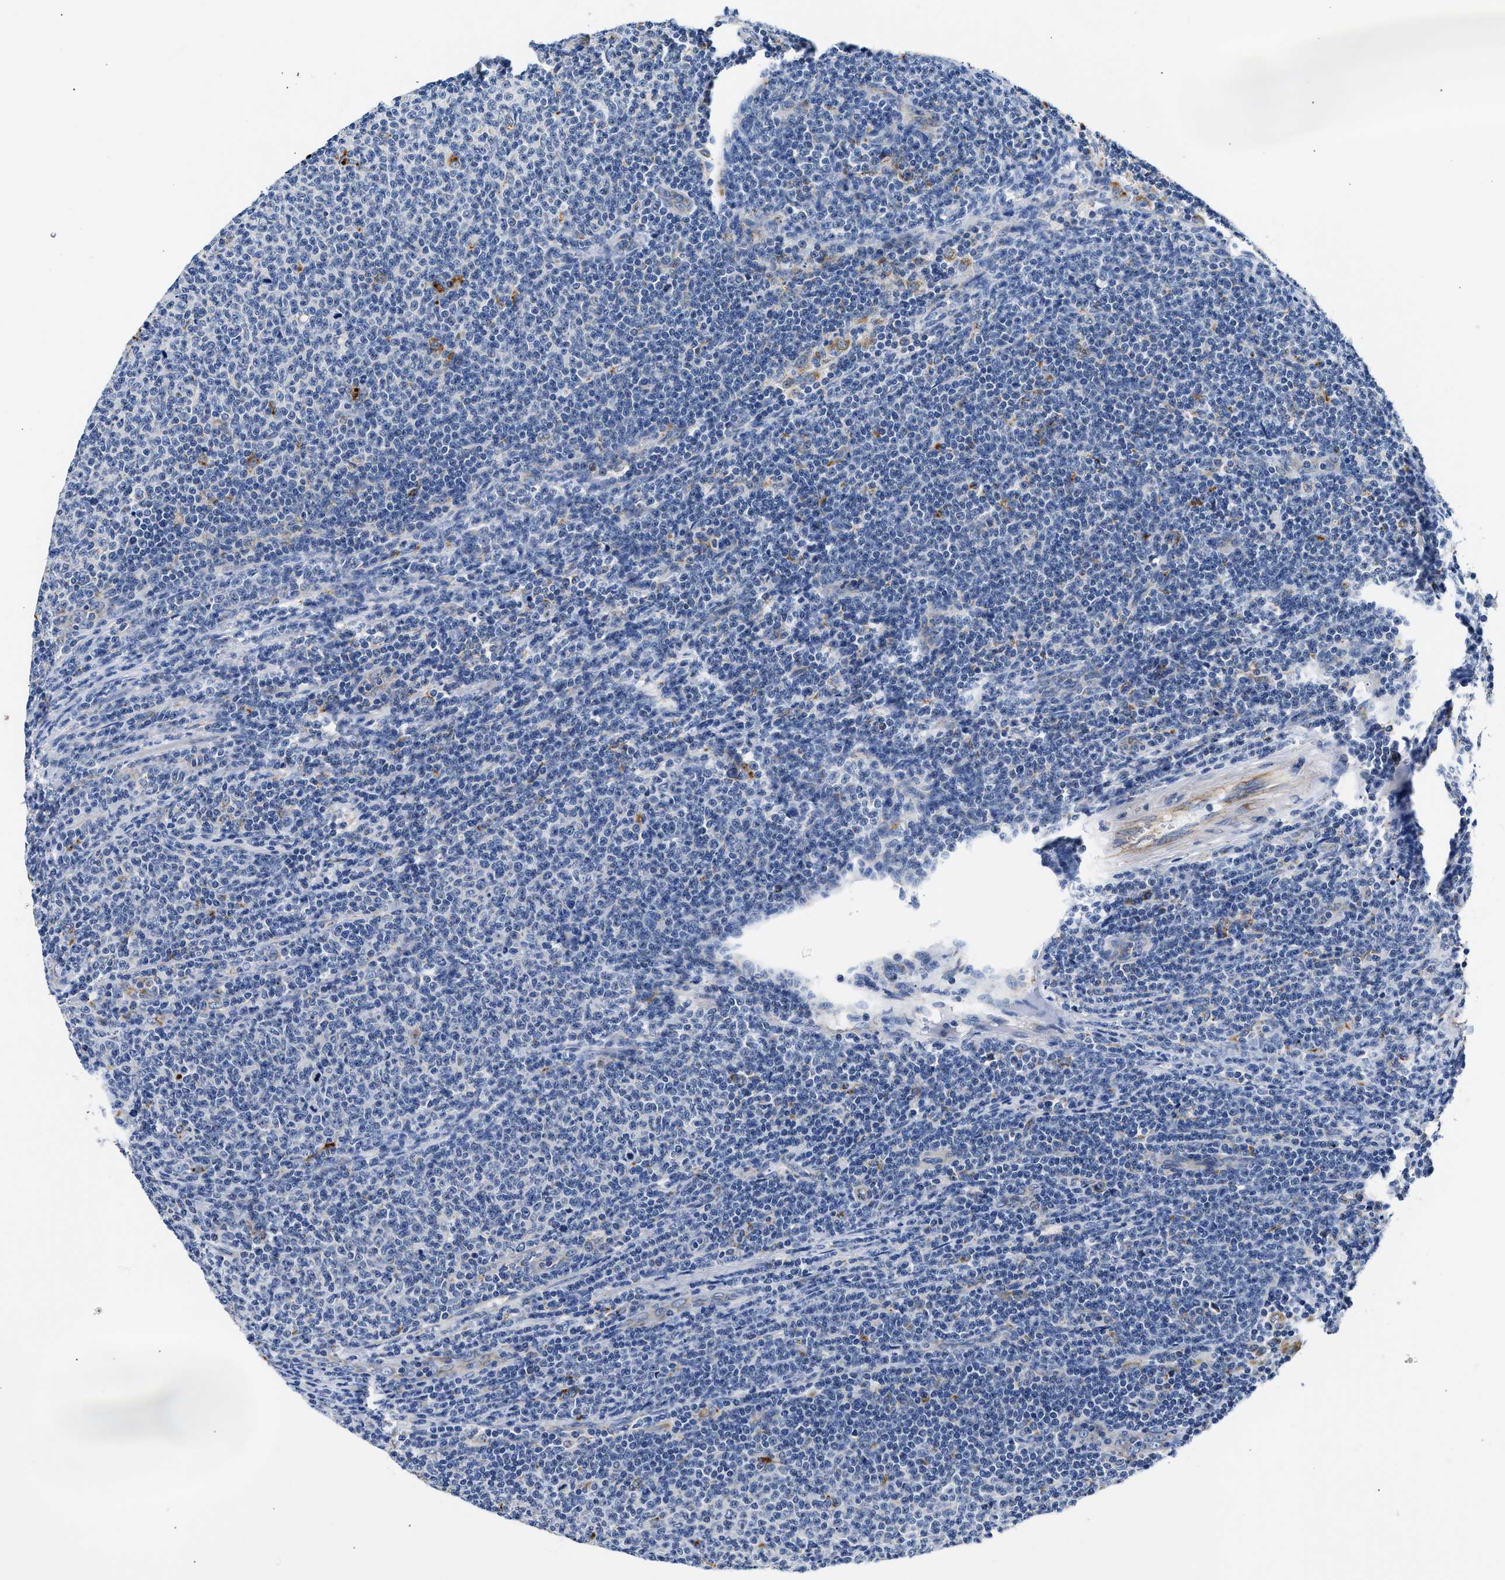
{"staining": {"intensity": "negative", "quantity": "none", "location": "none"}, "tissue": "lymphoma", "cell_type": "Tumor cells", "image_type": "cancer", "snomed": [{"axis": "morphology", "description": "Malignant lymphoma, non-Hodgkin's type, Low grade"}, {"axis": "topography", "description": "Lymph node"}], "caption": "Immunohistochemistry (IHC) of human malignant lymphoma, non-Hodgkin's type (low-grade) demonstrates no expression in tumor cells. Brightfield microscopy of immunohistochemistry (IHC) stained with DAB (3,3'-diaminobenzidine) (brown) and hematoxylin (blue), captured at high magnification.", "gene": "ACADVL", "patient": {"sex": "male", "age": 66}}